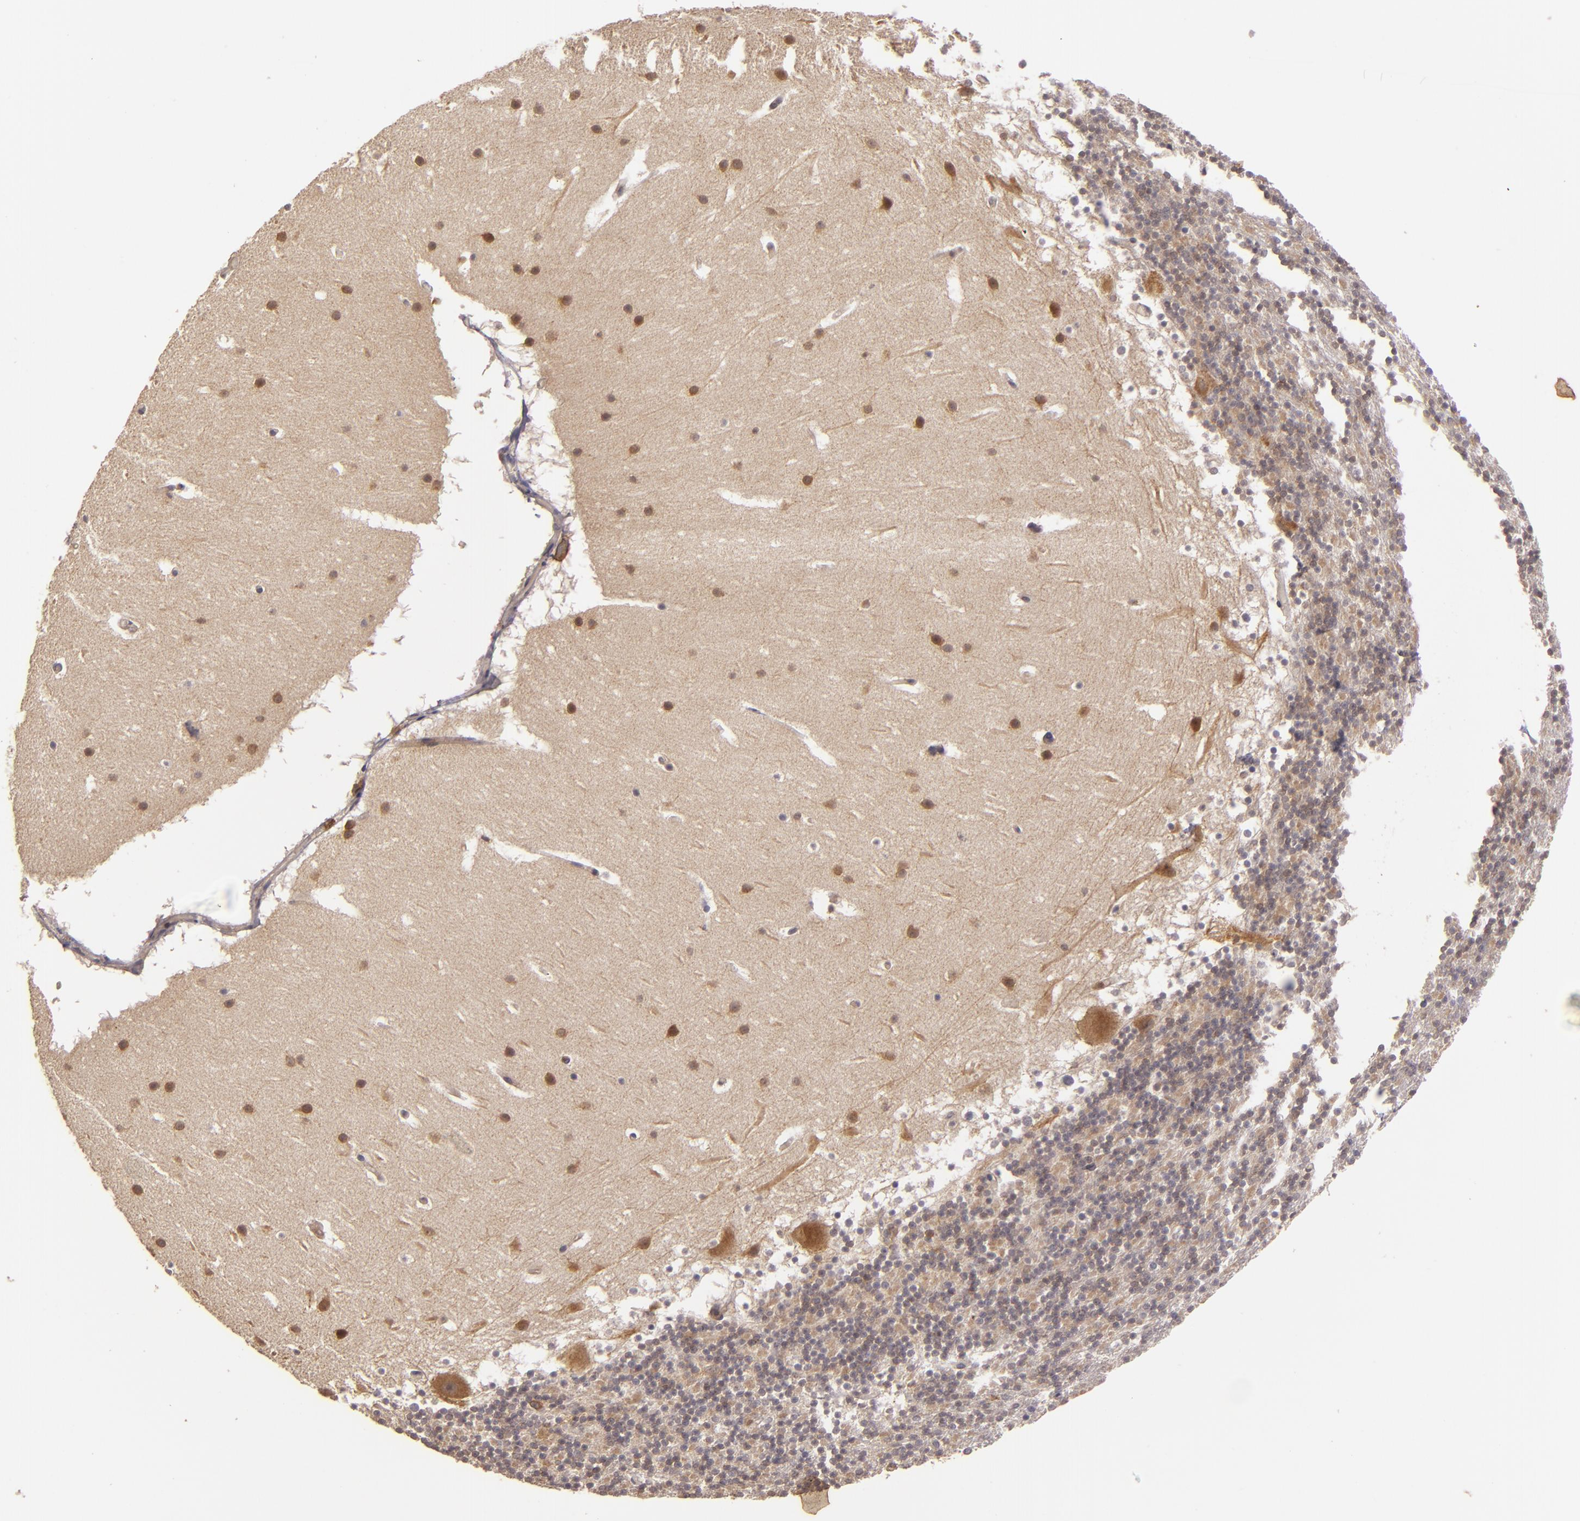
{"staining": {"intensity": "moderate", "quantity": ">75%", "location": "cytoplasmic/membranous"}, "tissue": "cerebellum", "cell_type": "Cells in granular layer", "image_type": "normal", "snomed": [{"axis": "morphology", "description": "Normal tissue, NOS"}, {"axis": "topography", "description": "Cerebellum"}], "caption": "Approximately >75% of cells in granular layer in benign human cerebellum show moderate cytoplasmic/membranous protein expression as visualized by brown immunohistochemical staining.", "gene": "PRKCD", "patient": {"sex": "male", "age": 45}}